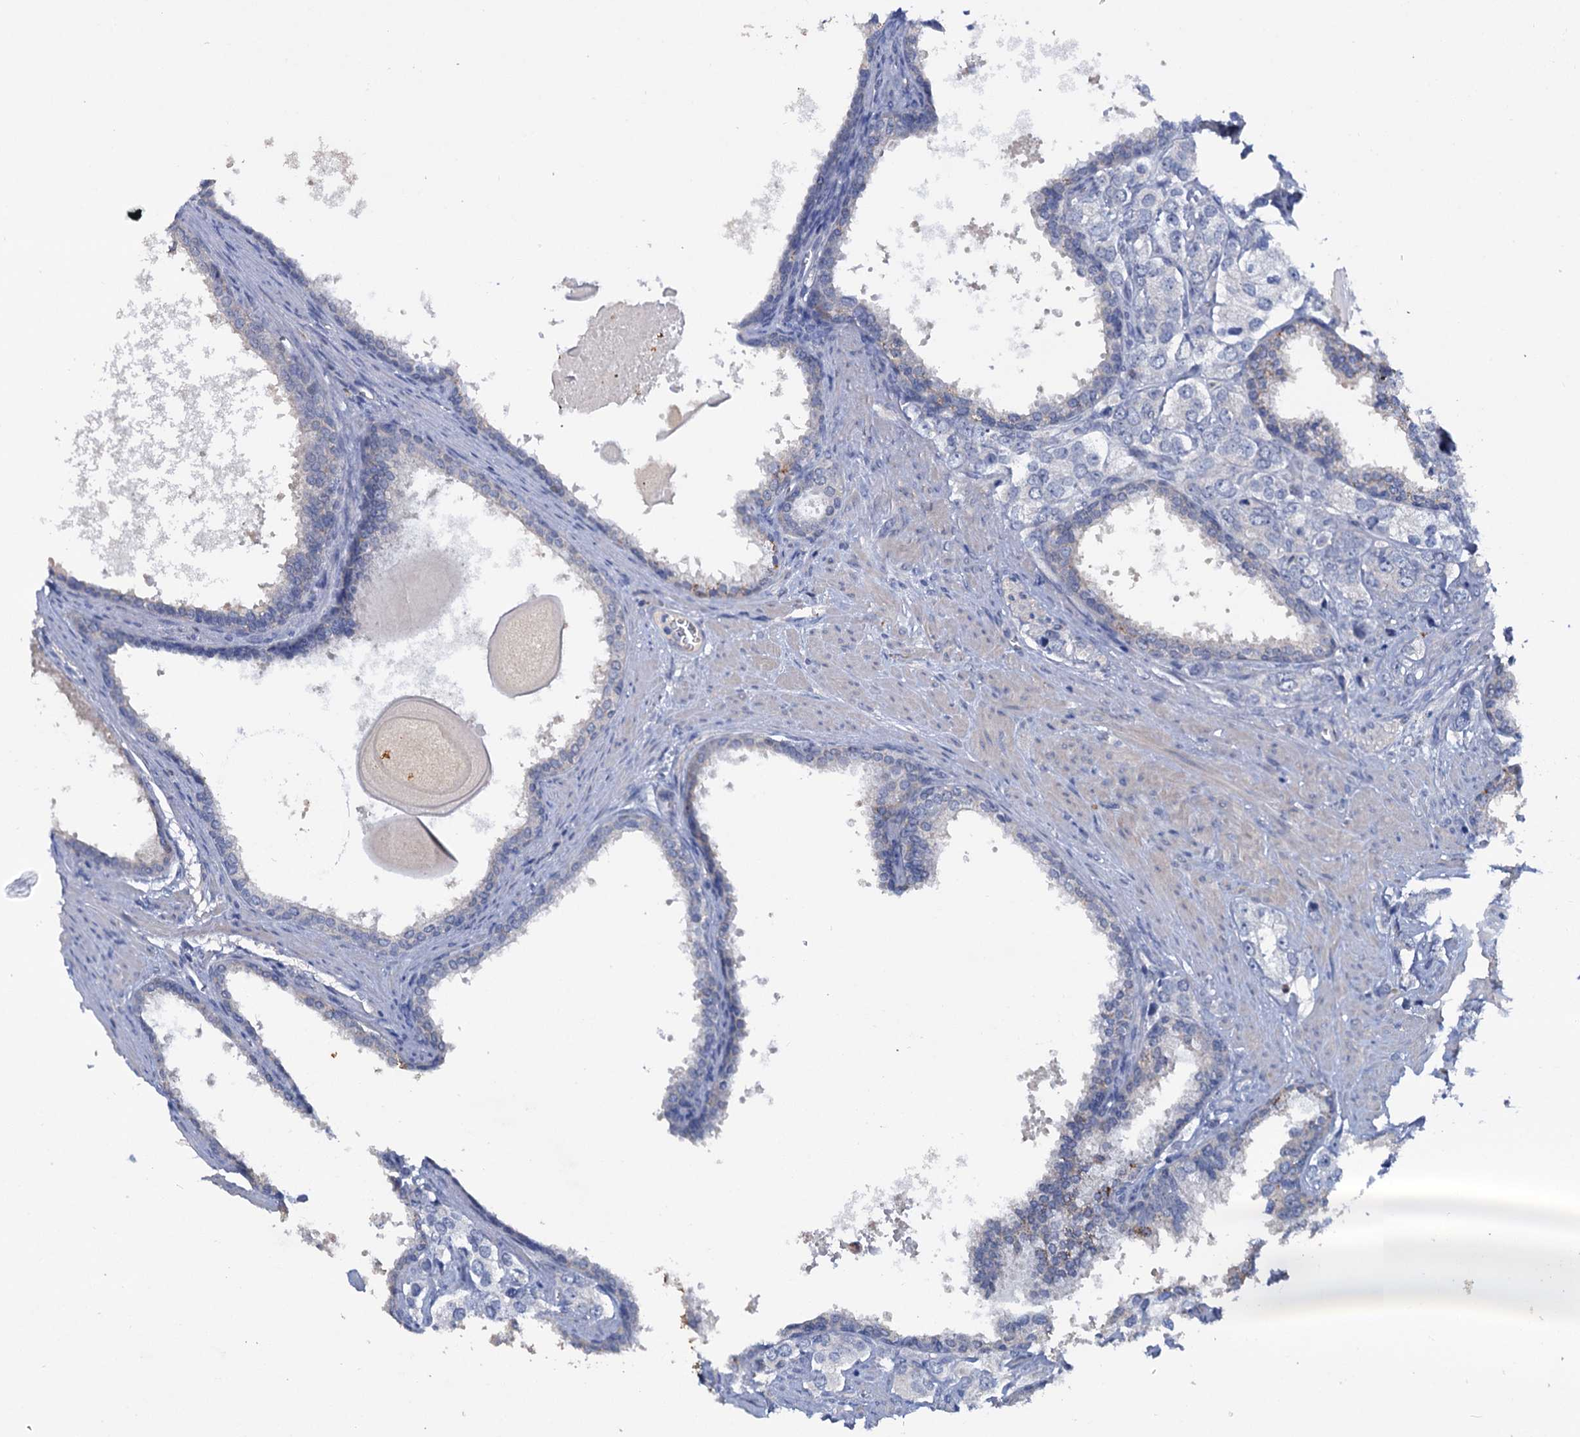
{"staining": {"intensity": "negative", "quantity": "none", "location": "none"}, "tissue": "prostate cancer", "cell_type": "Tumor cells", "image_type": "cancer", "snomed": [{"axis": "morphology", "description": "Adenocarcinoma, High grade"}, {"axis": "topography", "description": "Prostate"}], "caption": "High power microscopy micrograph of an immunohistochemistry (IHC) photomicrograph of prostate cancer, revealing no significant expression in tumor cells.", "gene": "FAM111B", "patient": {"sex": "male", "age": 66}}